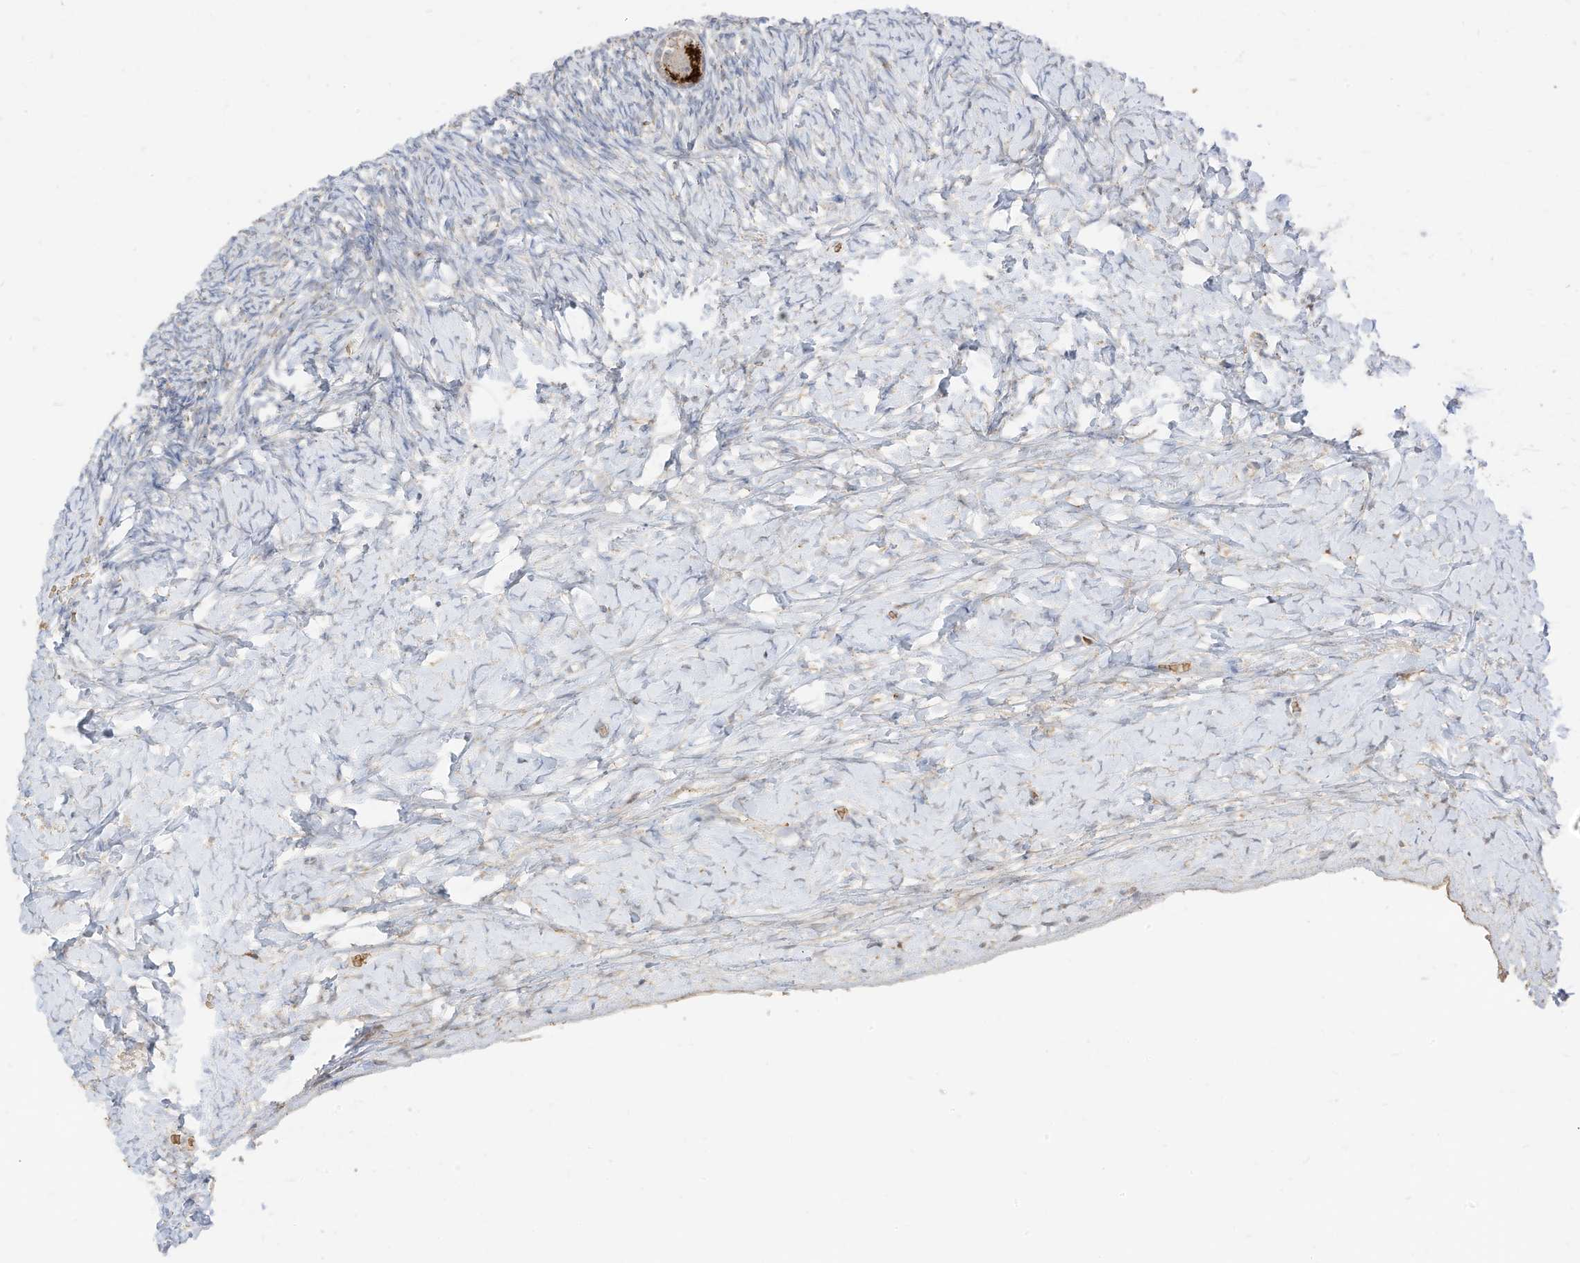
{"staining": {"intensity": "strong", "quantity": ">75%", "location": "cytoplasmic/membranous"}, "tissue": "ovary", "cell_type": "Follicle cells", "image_type": "normal", "snomed": [{"axis": "morphology", "description": "Normal tissue, NOS"}, {"axis": "morphology", "description": "Developmental malformation"}, {"axis": "topography", "description": "Ovary"}], "caption": "Strong cytoplasmic/membranous positivity for a protein is seen in approximately >75% of follicle cells of normal ovary using immunohistochemistry.", "gene": "MTUS2", "patient": {"sex": "female", "age": 39}}